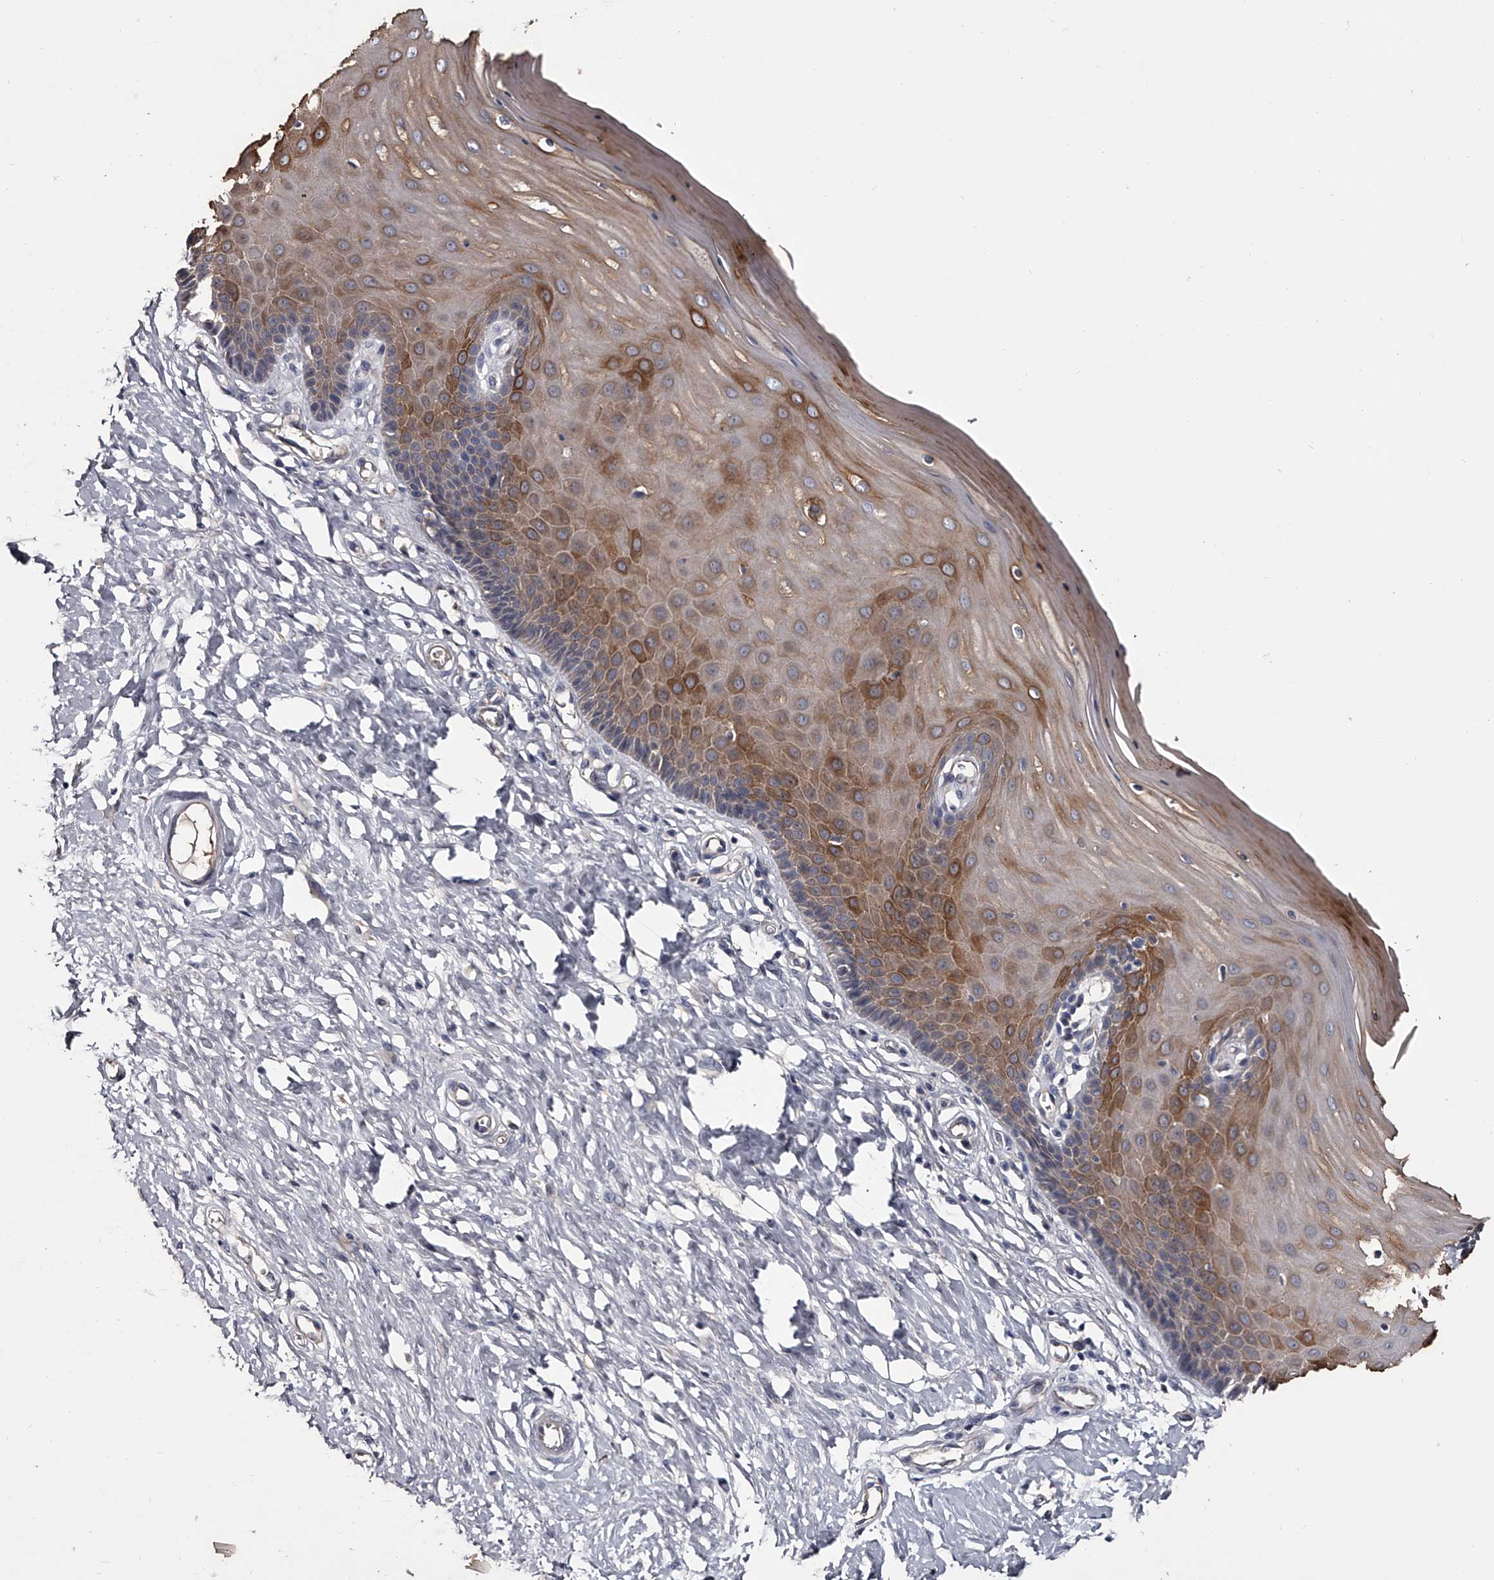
{"staining": {"intensity": "weak", "quantity": ">75%", "location": "cytoplasmic/membranous"}, "tissue": "cervix", "cell_type": "Glandular cells", "image_type": "normal", "snomed": [{"axis": "morphology", "description": "Normal tissue, NOS"}, {"axis": "topography", "description": "Cervix"}], "caption": "The image exhibits a brown stain indicating the presence of a protein in the cytoplasmic/membranous of glandular cells in cervix. The staining was performed using DAB (3,3'-diaminobenzidine) to visualize the protein expression in brown, while the nuclei were stained in blue with hematoxylin (Magnification: 20x).", "gene": "MDN1", "patient": {"sex": "female", "age": 55}}